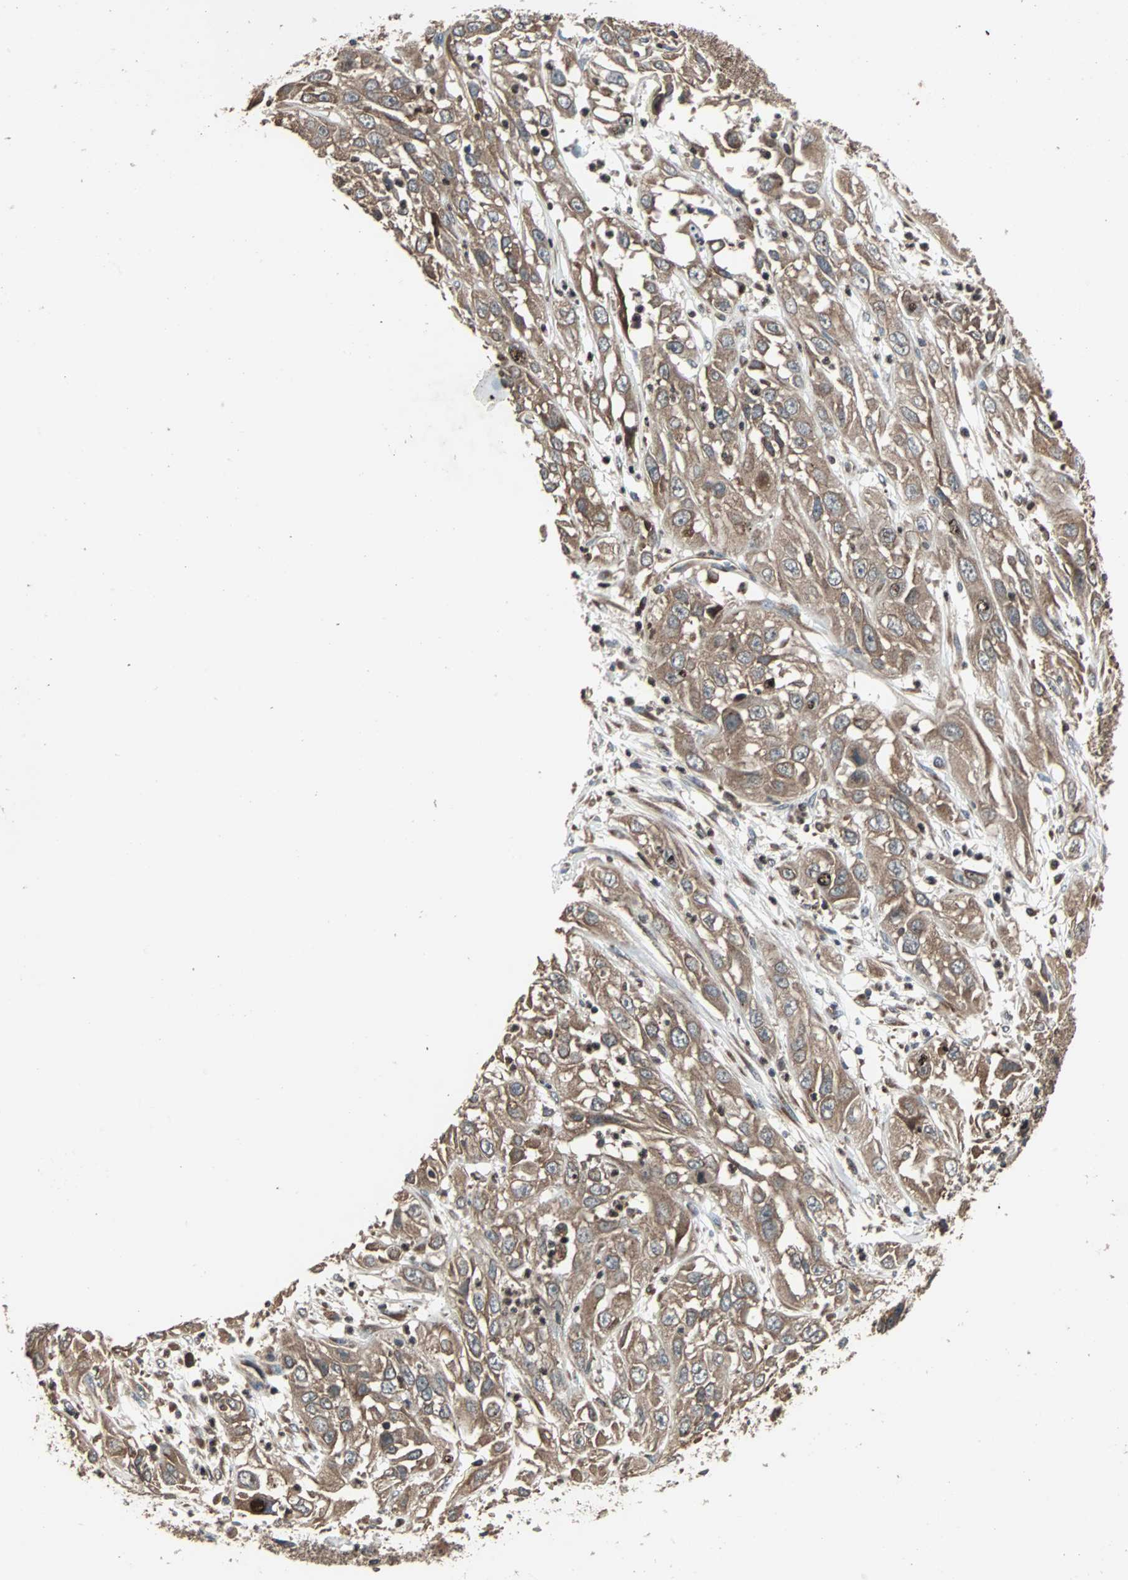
{"staining": {"intensity": "moderate", "quantity": ">75%", "location": "cytoplasmic/membranous"}, "tissue": "cervical cancer", "cell_type": "Tumor cells", "image_type": "cancer", "snomed": [{"axis": "morphology", "description": "Squamous cell carcinoma, NOS"}, {"axis": "topography", "description": "Cervix"}], "caption": "Cervical cancer (squamous cell carcinoma) stained for a protein (brown) reveals moderate cytoplasmic/membranous positive expression in about >75% of tumor cells.", "gene": "RAB7A", "patient": {"sex": "female", "age": 32}}